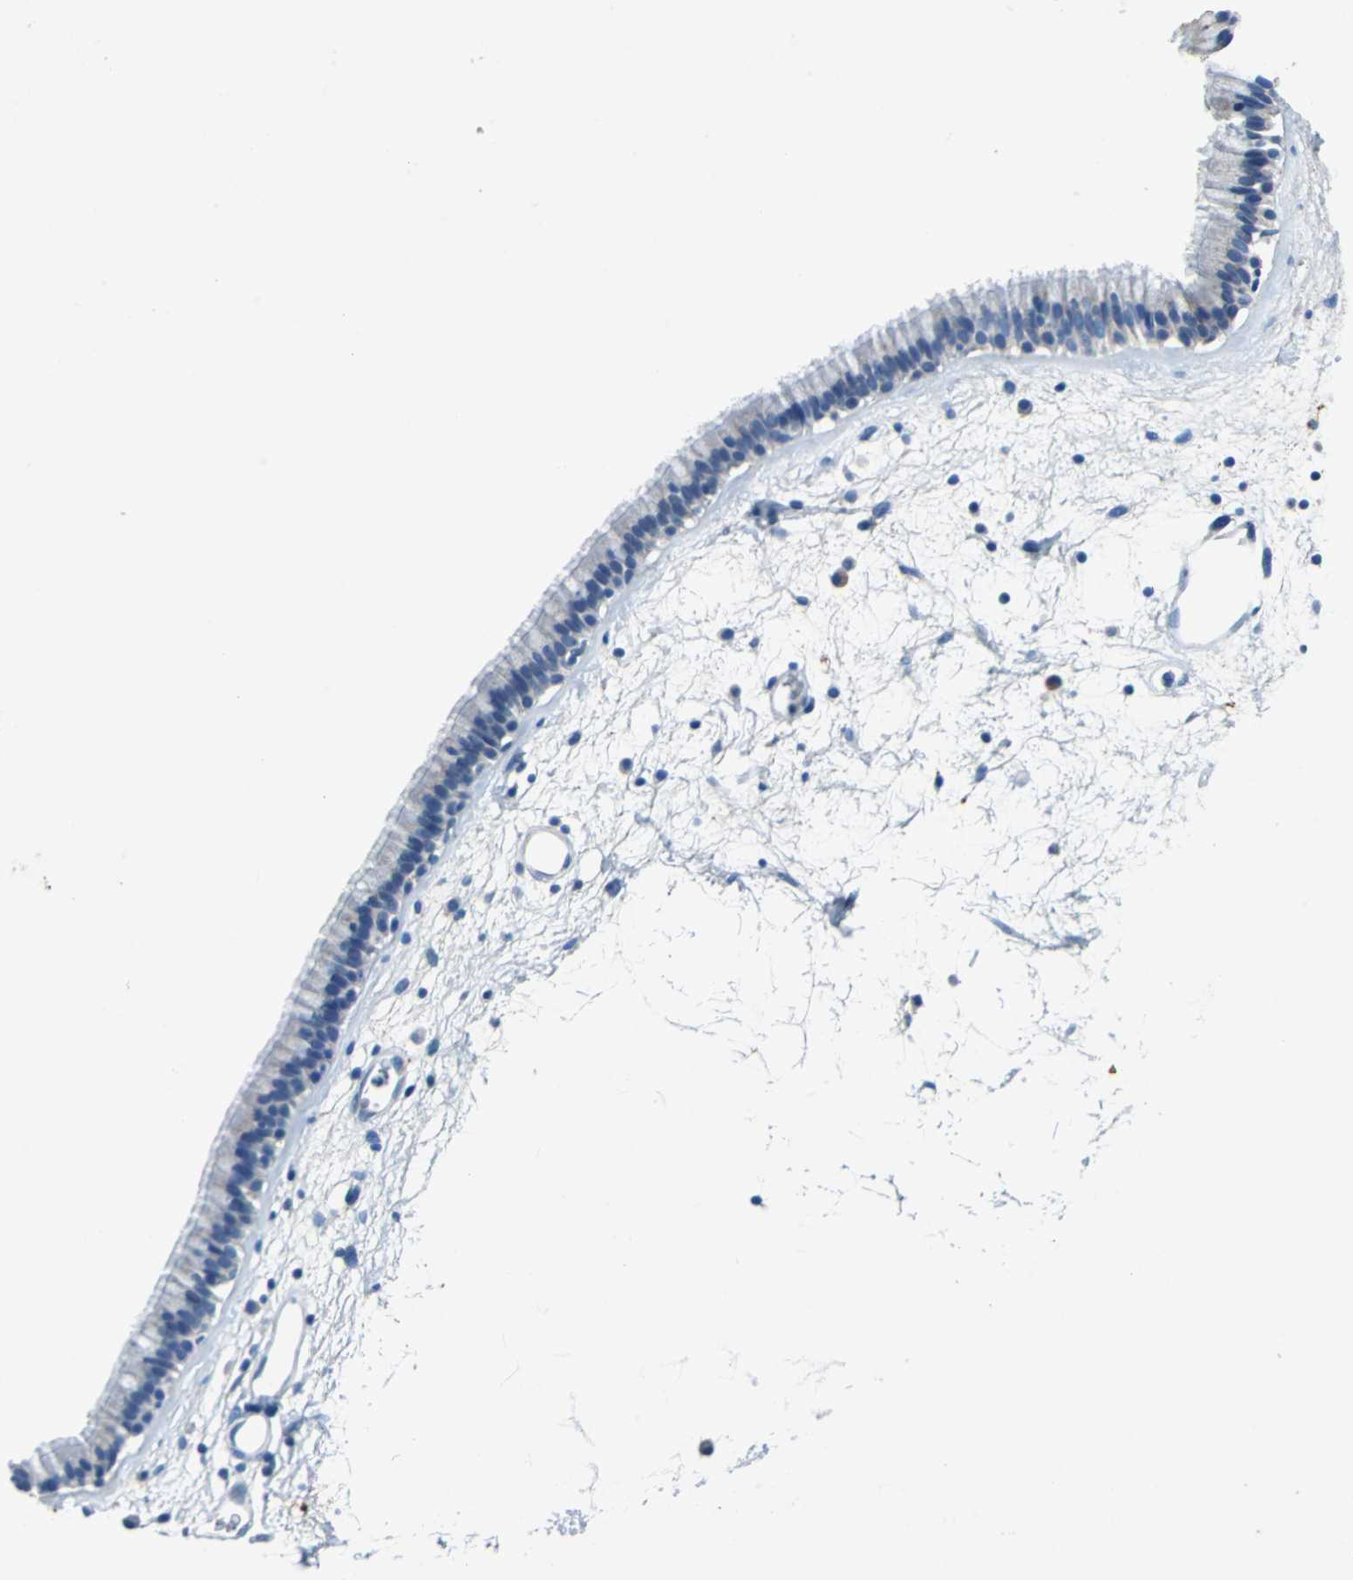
{"staining": {"intensity": "negative", "quantity": "none", "location": "none"}, "tissue": "nasopharynx", "cell_type": "Respiratory epithelial cells", "image_type": "normal", "snomed": [{"axis": "morphology", "description": "Normal tissue, NOS"}, {"axis": "morphology", "description": "Inflammation, NOS"}, {"axis": "topography", "description": "Nasopharynx"}], "caption": "IHC image of unremarkable nasopharynx: human nasopharynx stained with DAB (3,3'-diaminobenzidine) reveals no significant protein expression in respiratory epithelial cells. (Brightfield microscopy of DAB (3,3'-diaminobenzidine) IHC at high magnification).", "gene": "TEX264", "patient": {"sex": "male", "age": 48}}